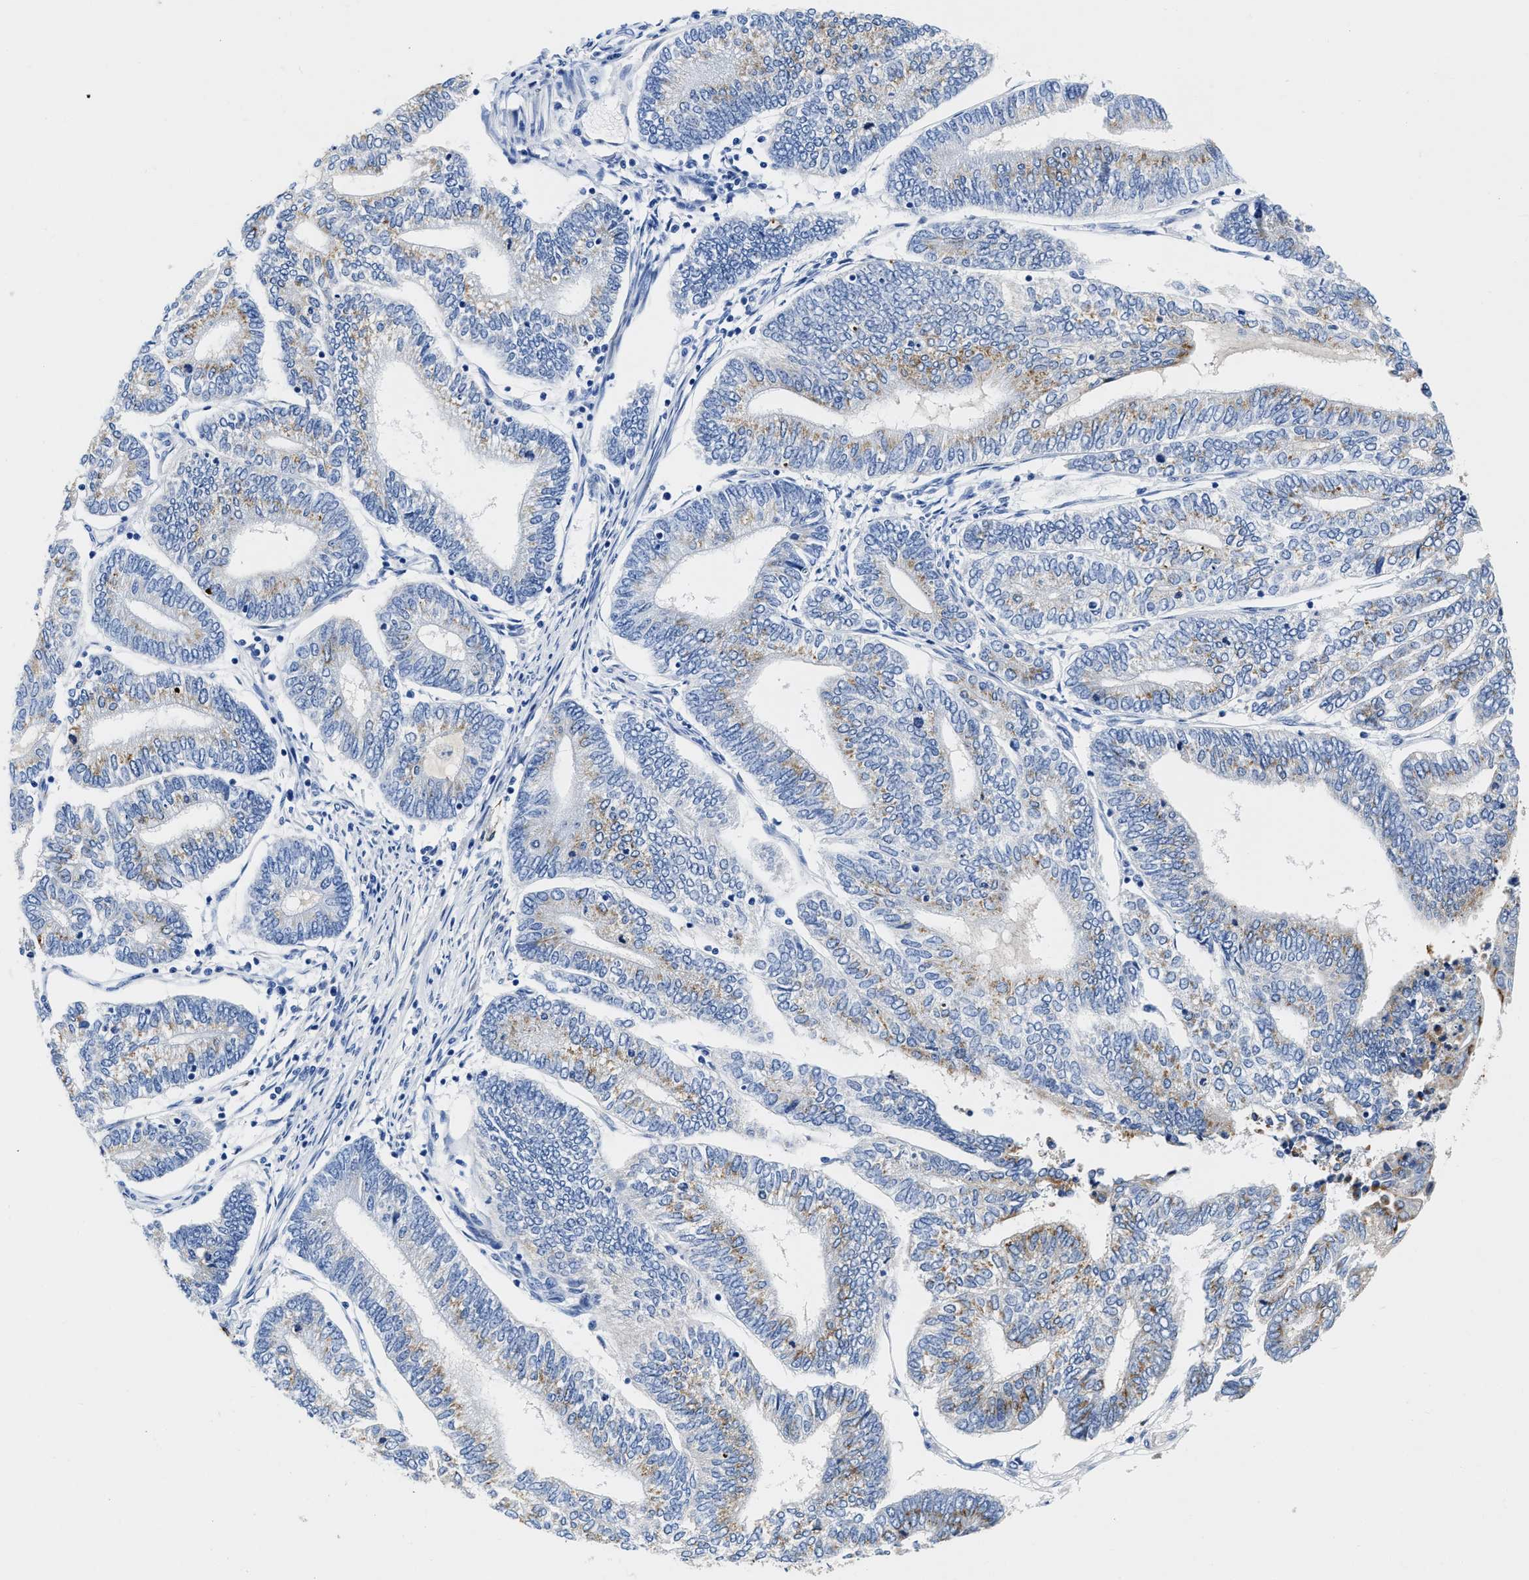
{"staining": {"intensity": "weak", "quantity": "25%-75%", "location": "cytoplasmic/membranous"}, "tissue": "endometrial cancer", "cell_type": "Tumor cells", "image_type": "cancer", "snomed": [{"axis": "morphology", "description": "Adenocarcinoma, NOS"}, {"axis": "topography", "description": "Uterus"}, {"axis": "topography", "description": "Endometrium"}], "caption": "Weak cytoplasmic/membranous protein positivity is seen in approximately 25%-75% of tumor cells in endometrial cancer.", "gene": "TVP23B", "patient": {"sex": "female", "age": 70}}